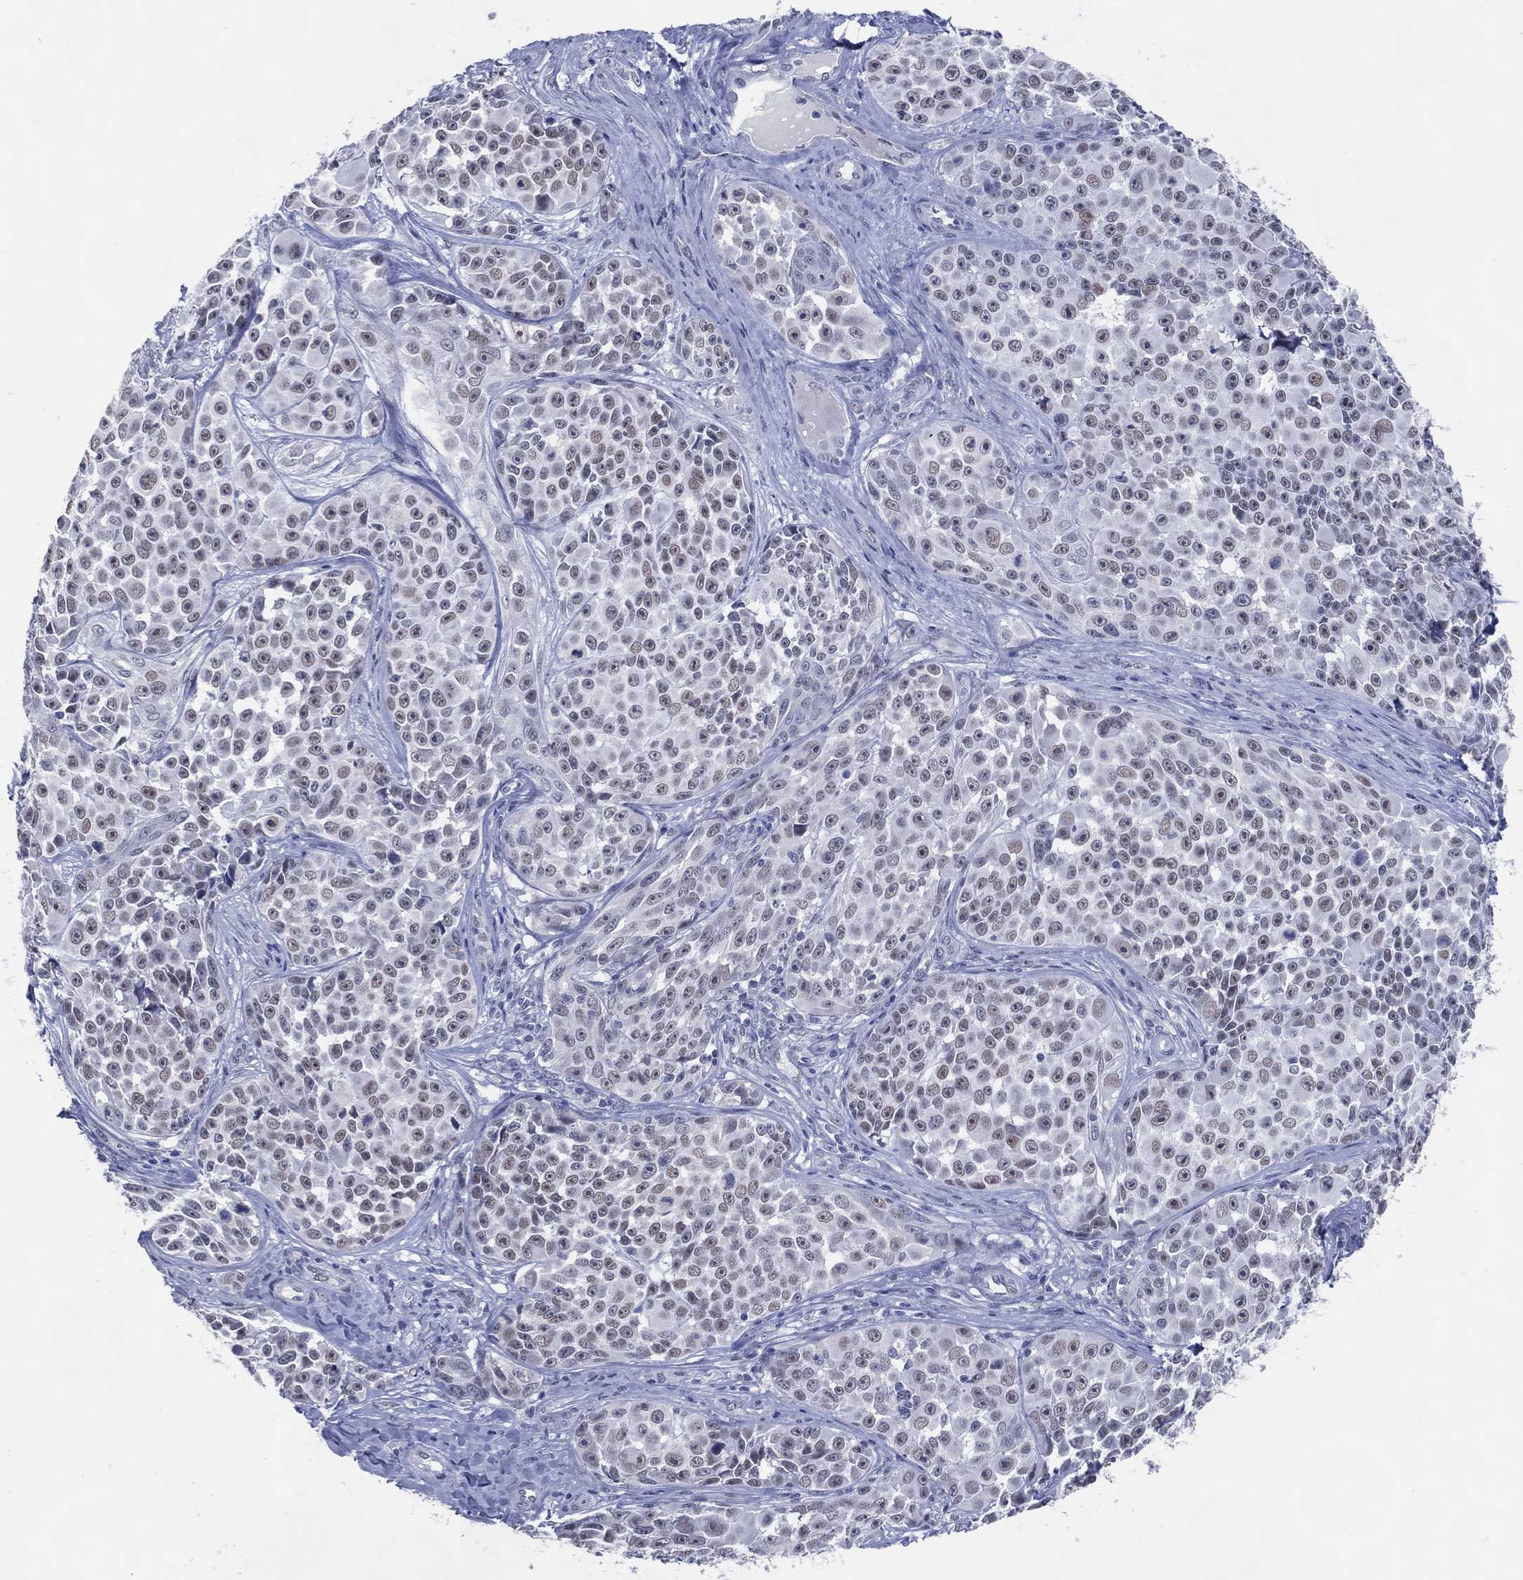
{"staining": {"intensity": "negative", "quantity": "none", "location": "none"}, "tissue": "melanoma", "cell_type": "Tumor cells", "image_type": "cancer", "snomed": [{"axis": "morphology", "description": "Malignant melanoma, NOS"}, {"axis": "topography", "description": "Skin"}], "caption": "An image of human malignant melanoma is negative for staining in tumor cells.", "gene": "CFAP58", "patient": {"sex": "female", "age": 88}}